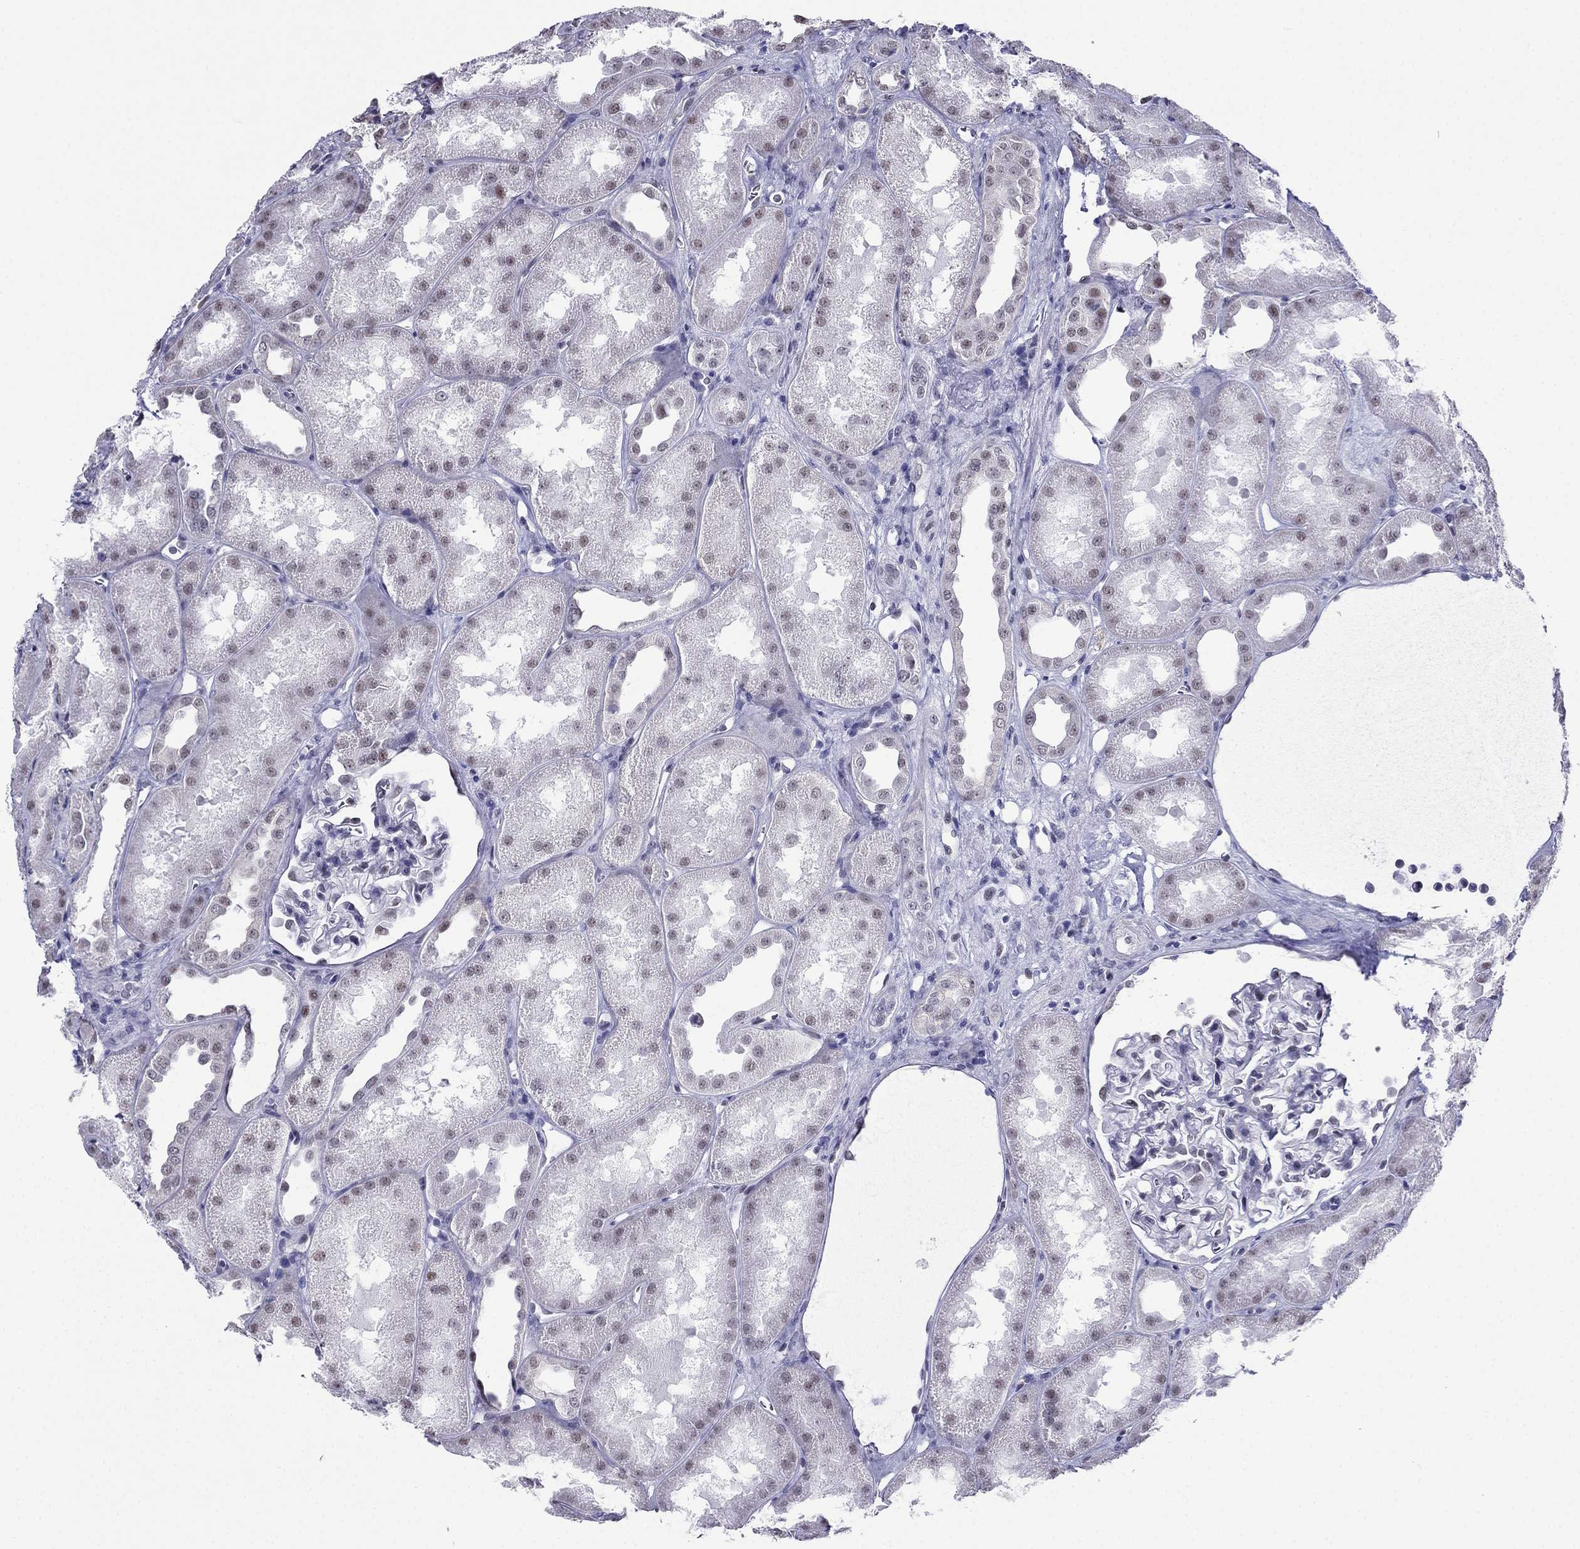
{"staining": {"intensity": "negative", "quantity": "none", "location": "none"}, "tissue": "kidney", "cell_type": "Cells in glomeruli", "image_type": "normal", "snomed": [{"axis": "morphology", "description": "Normal tissue, NOS"}, {"axis": "topography", "description": "Kidney"}], "caption": "Cells in glomeruli show no significant protein staining in unremarkable kidney.", "gene": "PPM1G", "patient": {"sex": "male", "age": 61}}